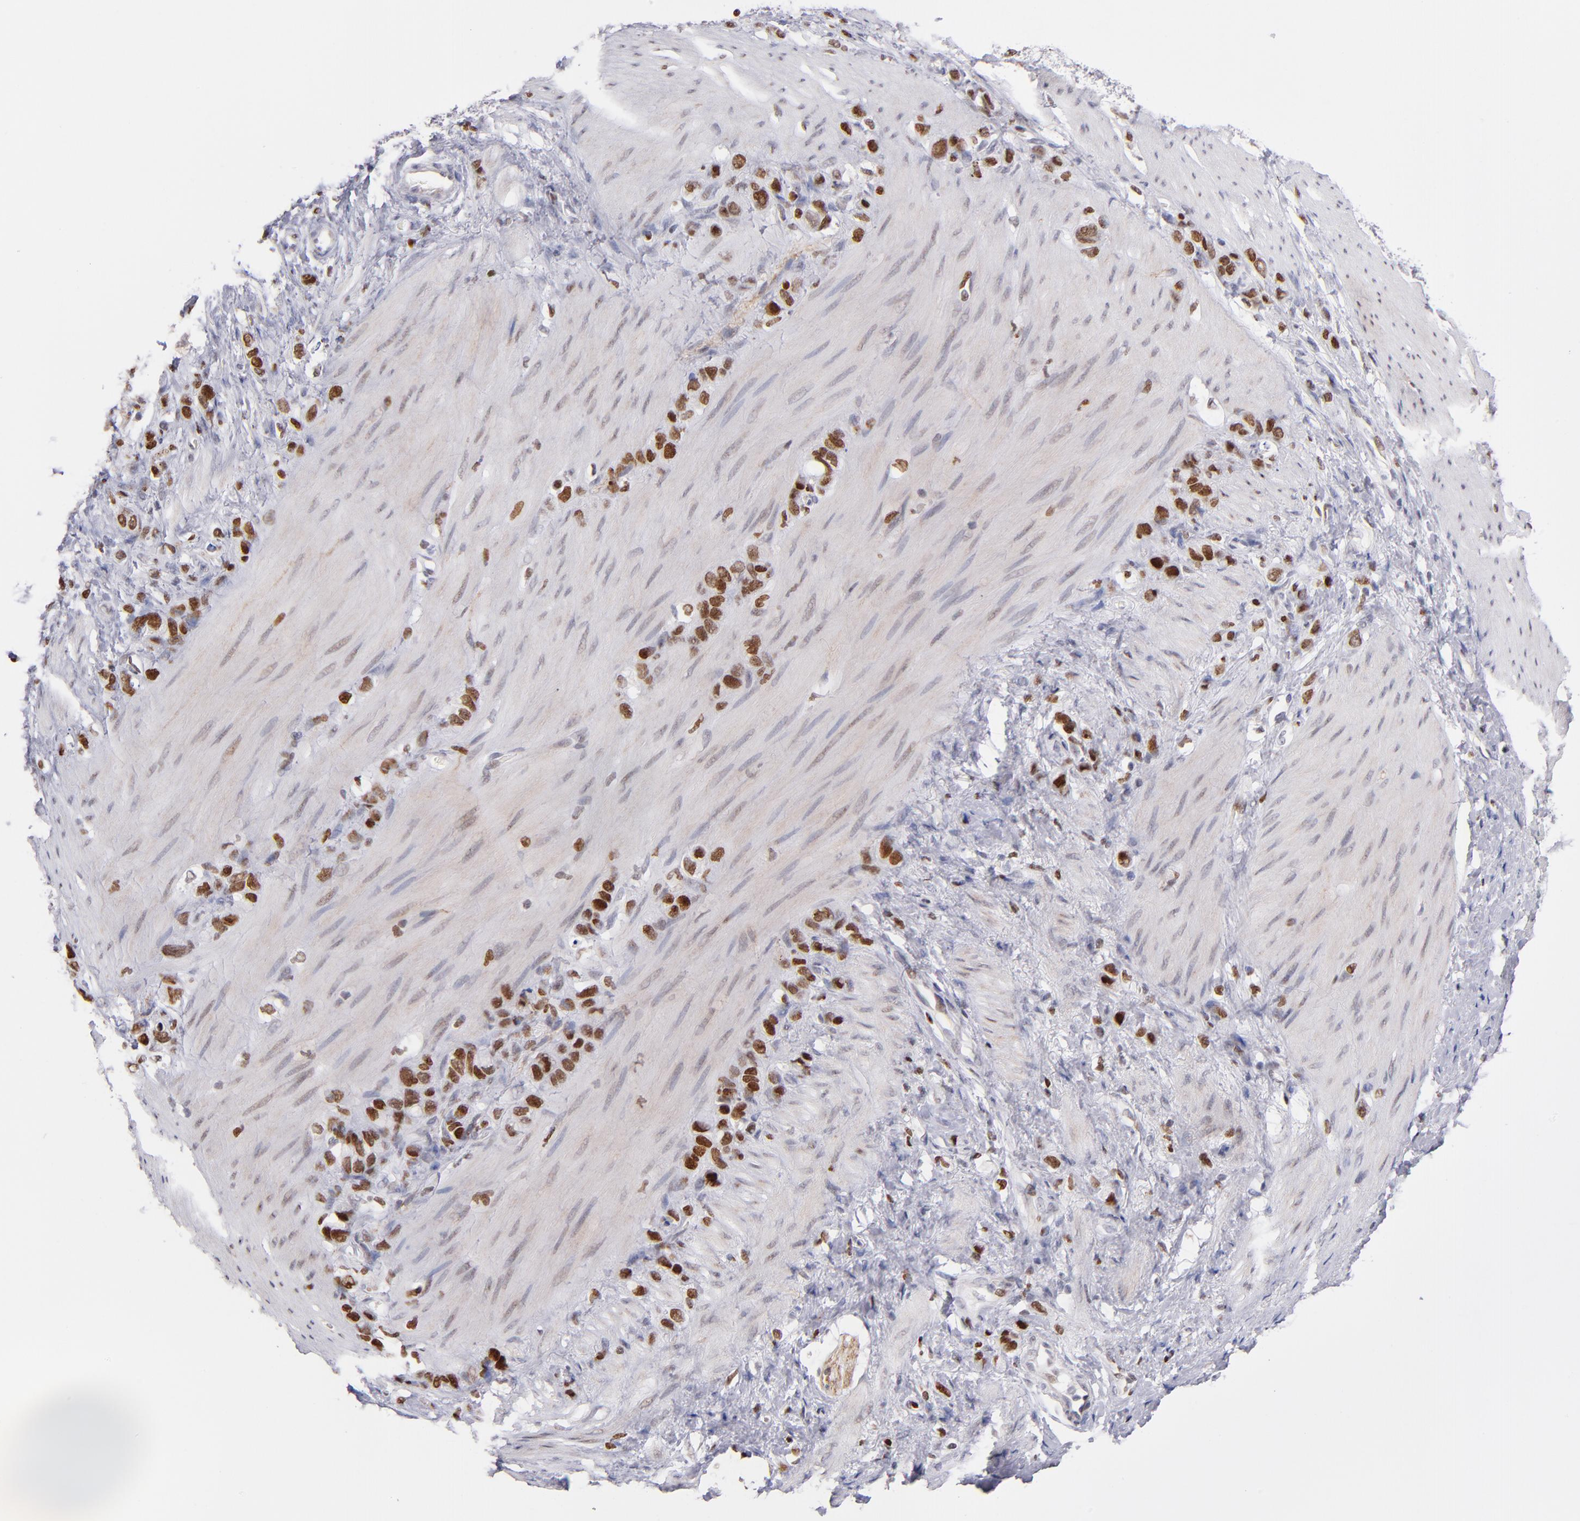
{"staining": {"intensity": "strong", "quantity": ">75%", "location": "nuclear"}, "tissue": "stomach cancer", "cell_type": "Tumor cells", "image_type": "cancer", "snomed": [{"axis": "morphology", "description": "Normal tissue, NOS"}, {"axis": "morphology", "description": "Adenocarcinoma, NOS"}, {"axis": "morphology", "description": "Adenocarcinoma, High grade"}, {"axis": "topography", "description": "Stomach, upper"}, {"axis": "topography", "description": "Stomach"}], "caption": "Immunohistochemistry (IHC) image of neoplastic tissue: human stomach cancer (adenocarcinoma (high-grade)) stained using IHC displays high levels of strong protein expression localized specifically in the nuclear of tumor cells, appearing as a nuclear brown color.", "gene": "POLA1", "patient": {"sex": "female", "age": 65}}